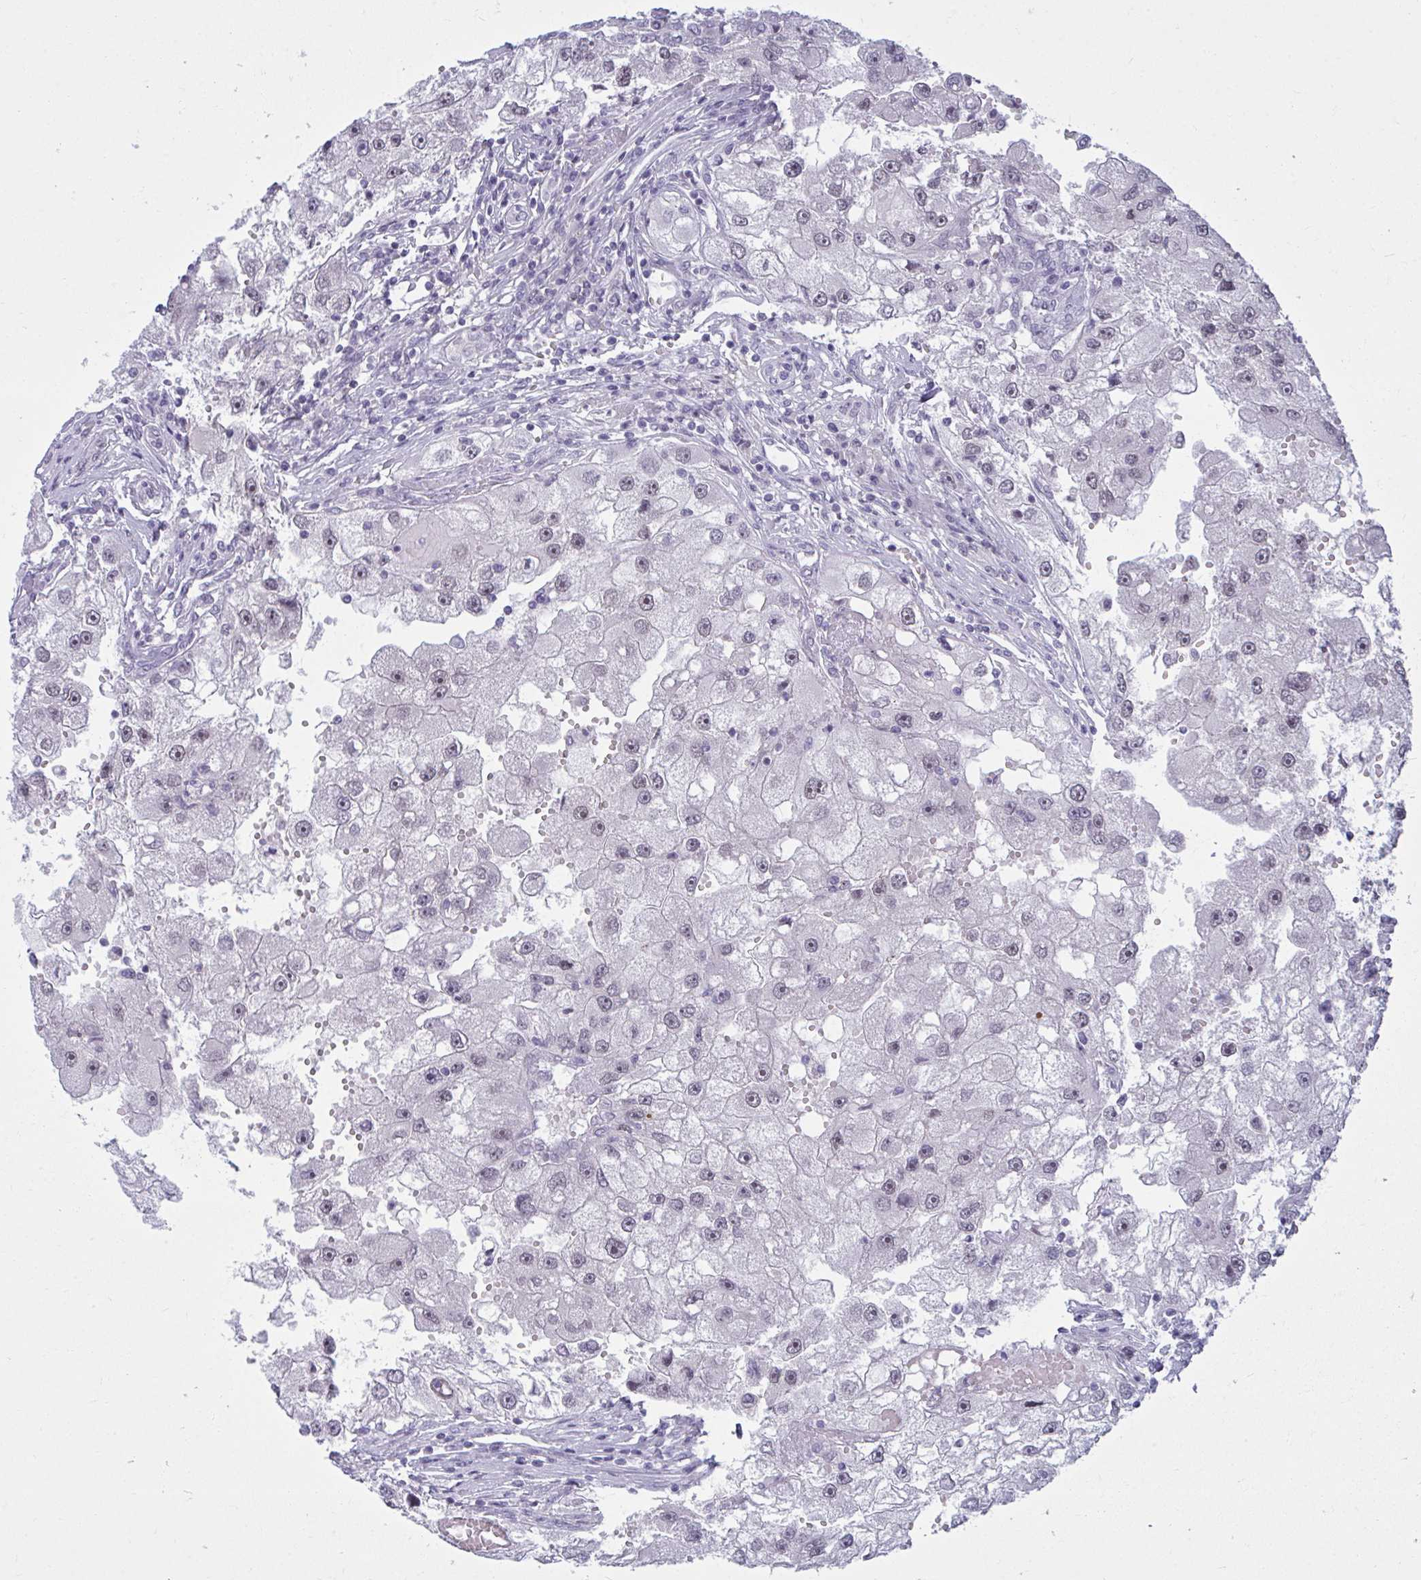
{"staining": {"intensity": "weak", "quantity": "<25%", "location": "nuclear"}, "tissue": "renal cancer", "cell_type": "Tumor cells", "image_type": "cancer", "snomed": [{"axis": "morphology", "description": "Adenocarcinoma, NOS"}, {"axis": "topography", "description": "Kidney"}], "caption": "Human renal adenocarcinoma stained for a protein using IHC reveals no expression in tumor cells.", "gene": "RNASEH1", "patient": {"sex": "male", "age": 63}}